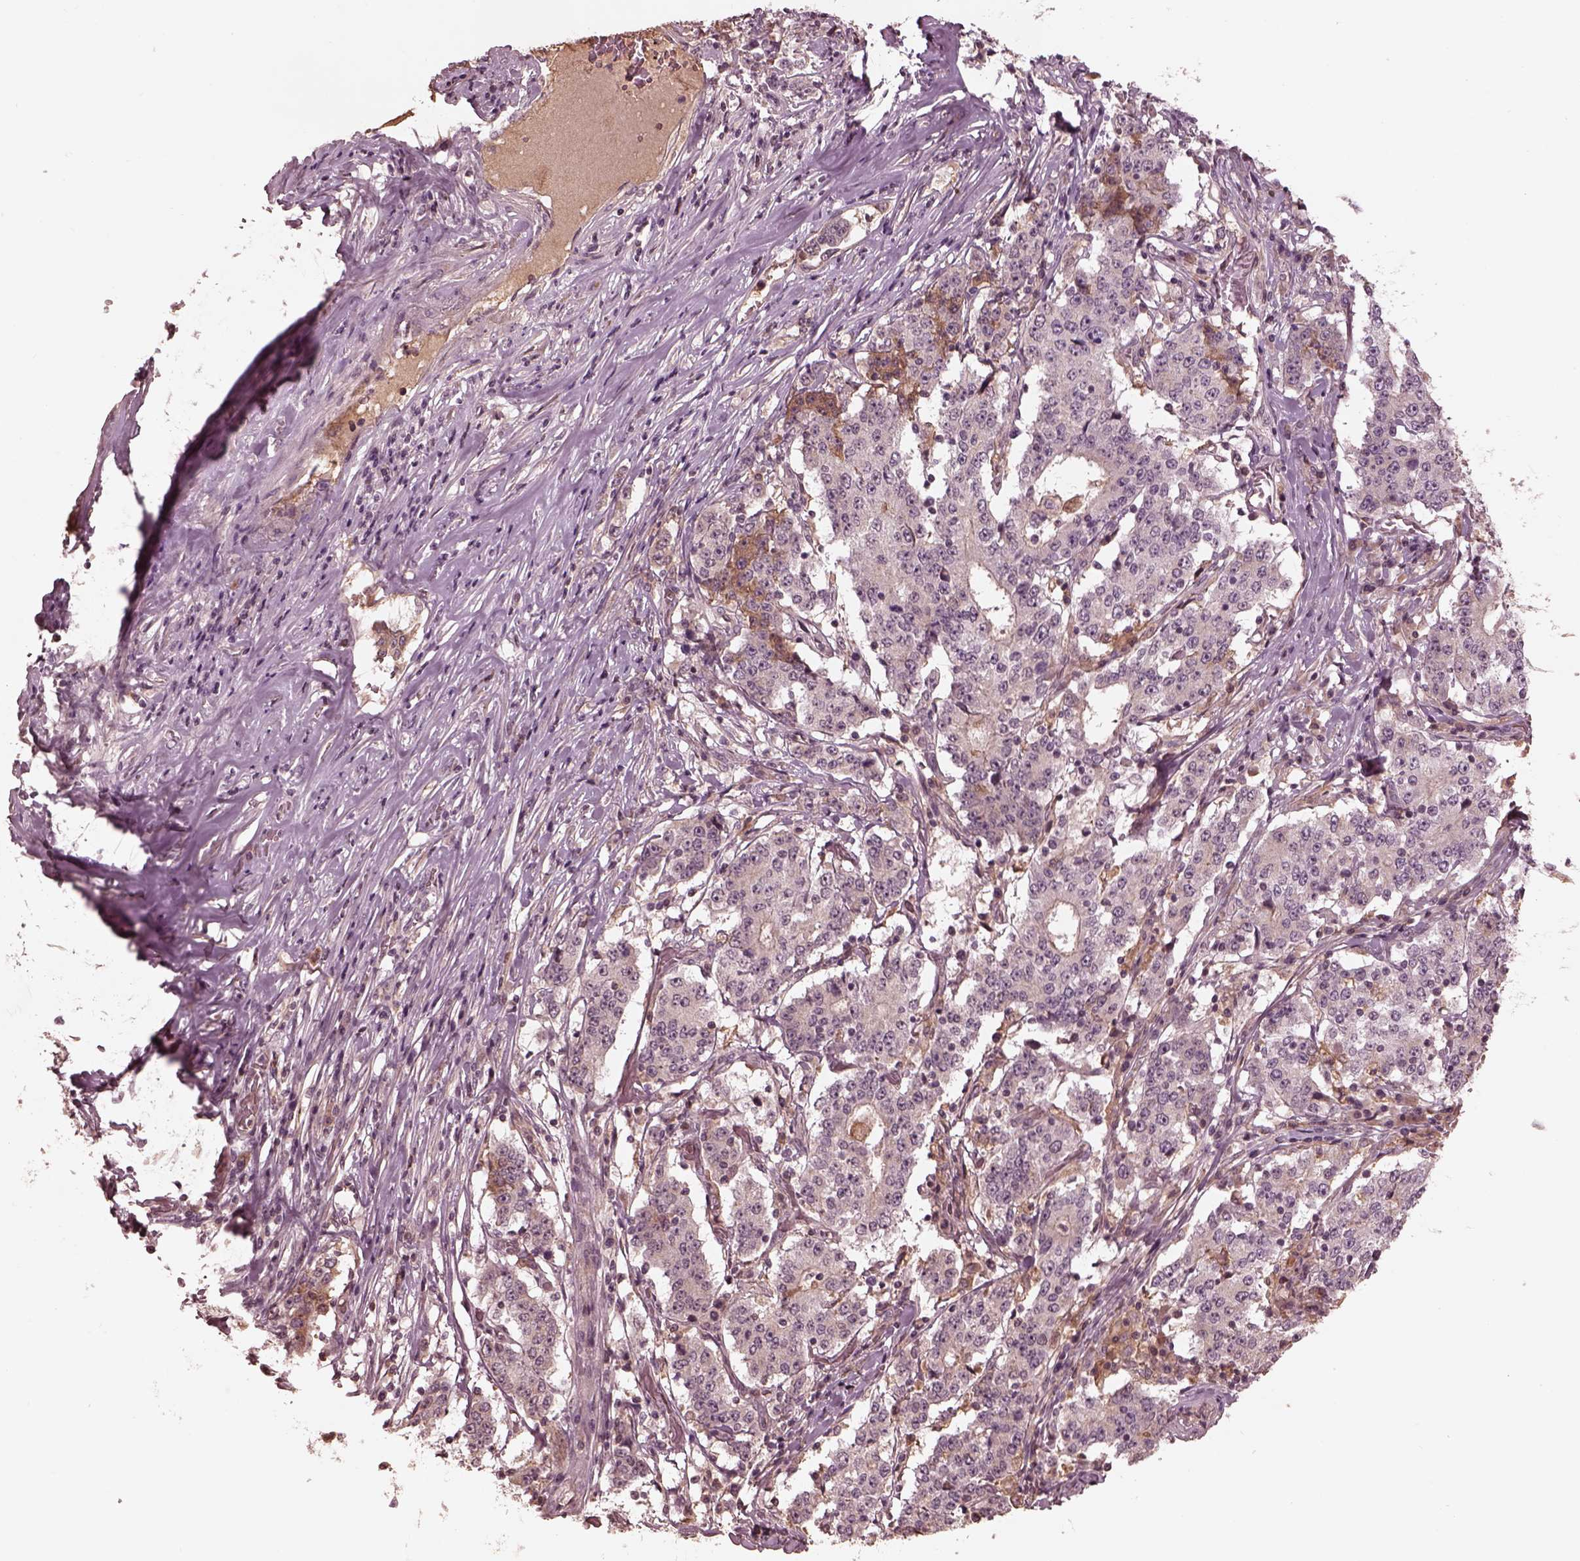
{"staining": {"intensity": "negative", "quantity": "none", "location": "none"}, "tissue": "stomach cancer", "cell_type": "Tumor cells", "image_type": "cancer", "snomed": [{"axis": "morphology", "description": "Adenocarcinoma, NOS"}, {"axis": "topography", "description": "Stomach"}], "caption": "Protein analysis of stomach cancer displays no significant positivity in tumor cells.", "gene": "TF", "patient": {"sex": "male", "age": 59}}